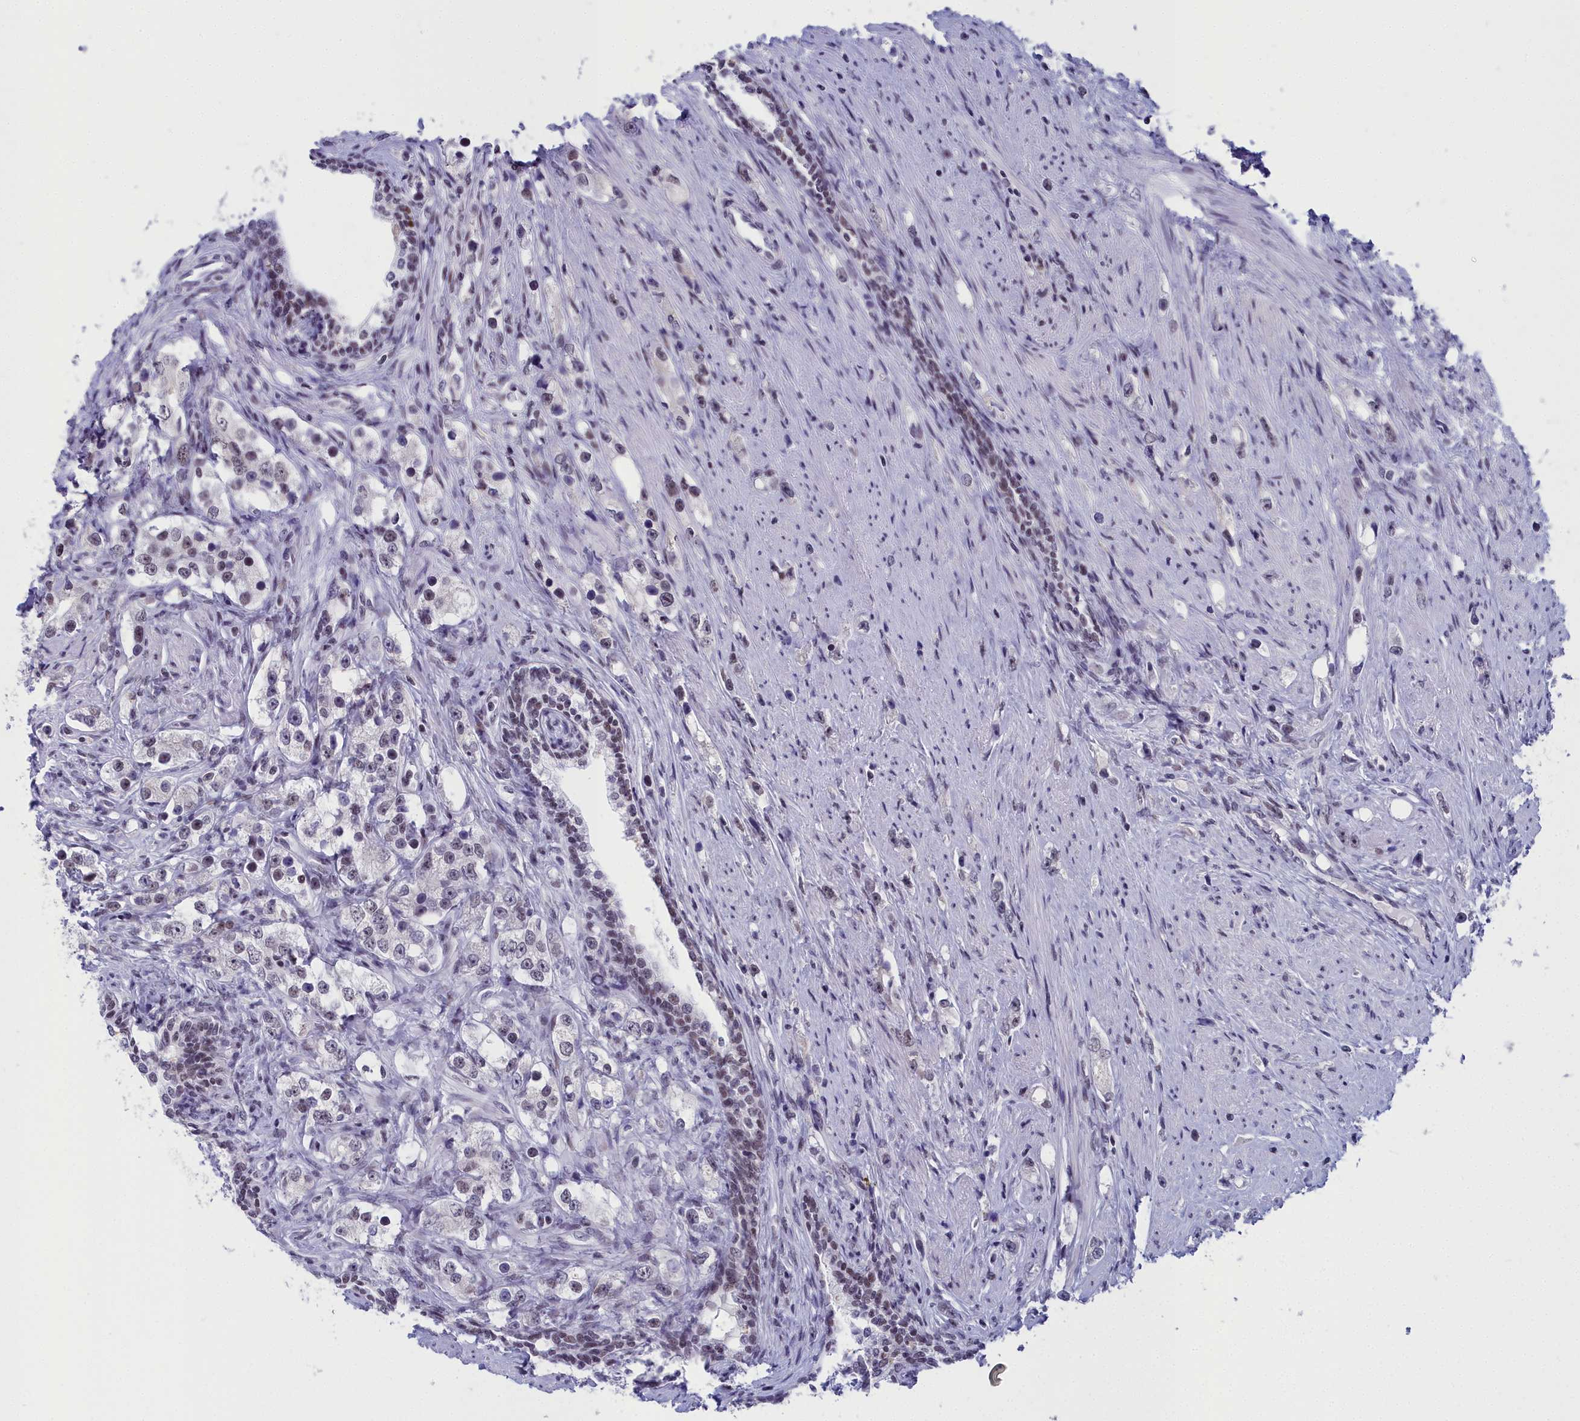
{"staining": {"intensity": "moderate", "quantity": "<25%", "location": "nuclear"}, "tissue": "prostate cancer", "cell_type": "Tumor cells", "image_type": "cancer", "snomed": [{"axis": "morphology", "description": "Adenocarcinoma, High grade"}, {"axis": "topography", "description": "Prostate"}], "caption": "The histopathology image exhibits staining of prostate adenocarcinoma (high-grade), revealing moderate nuclear protein staining (brown color) within tumor cells.", "gene": "CCDC97", "patient": {"sex": "male", "age": 63}}